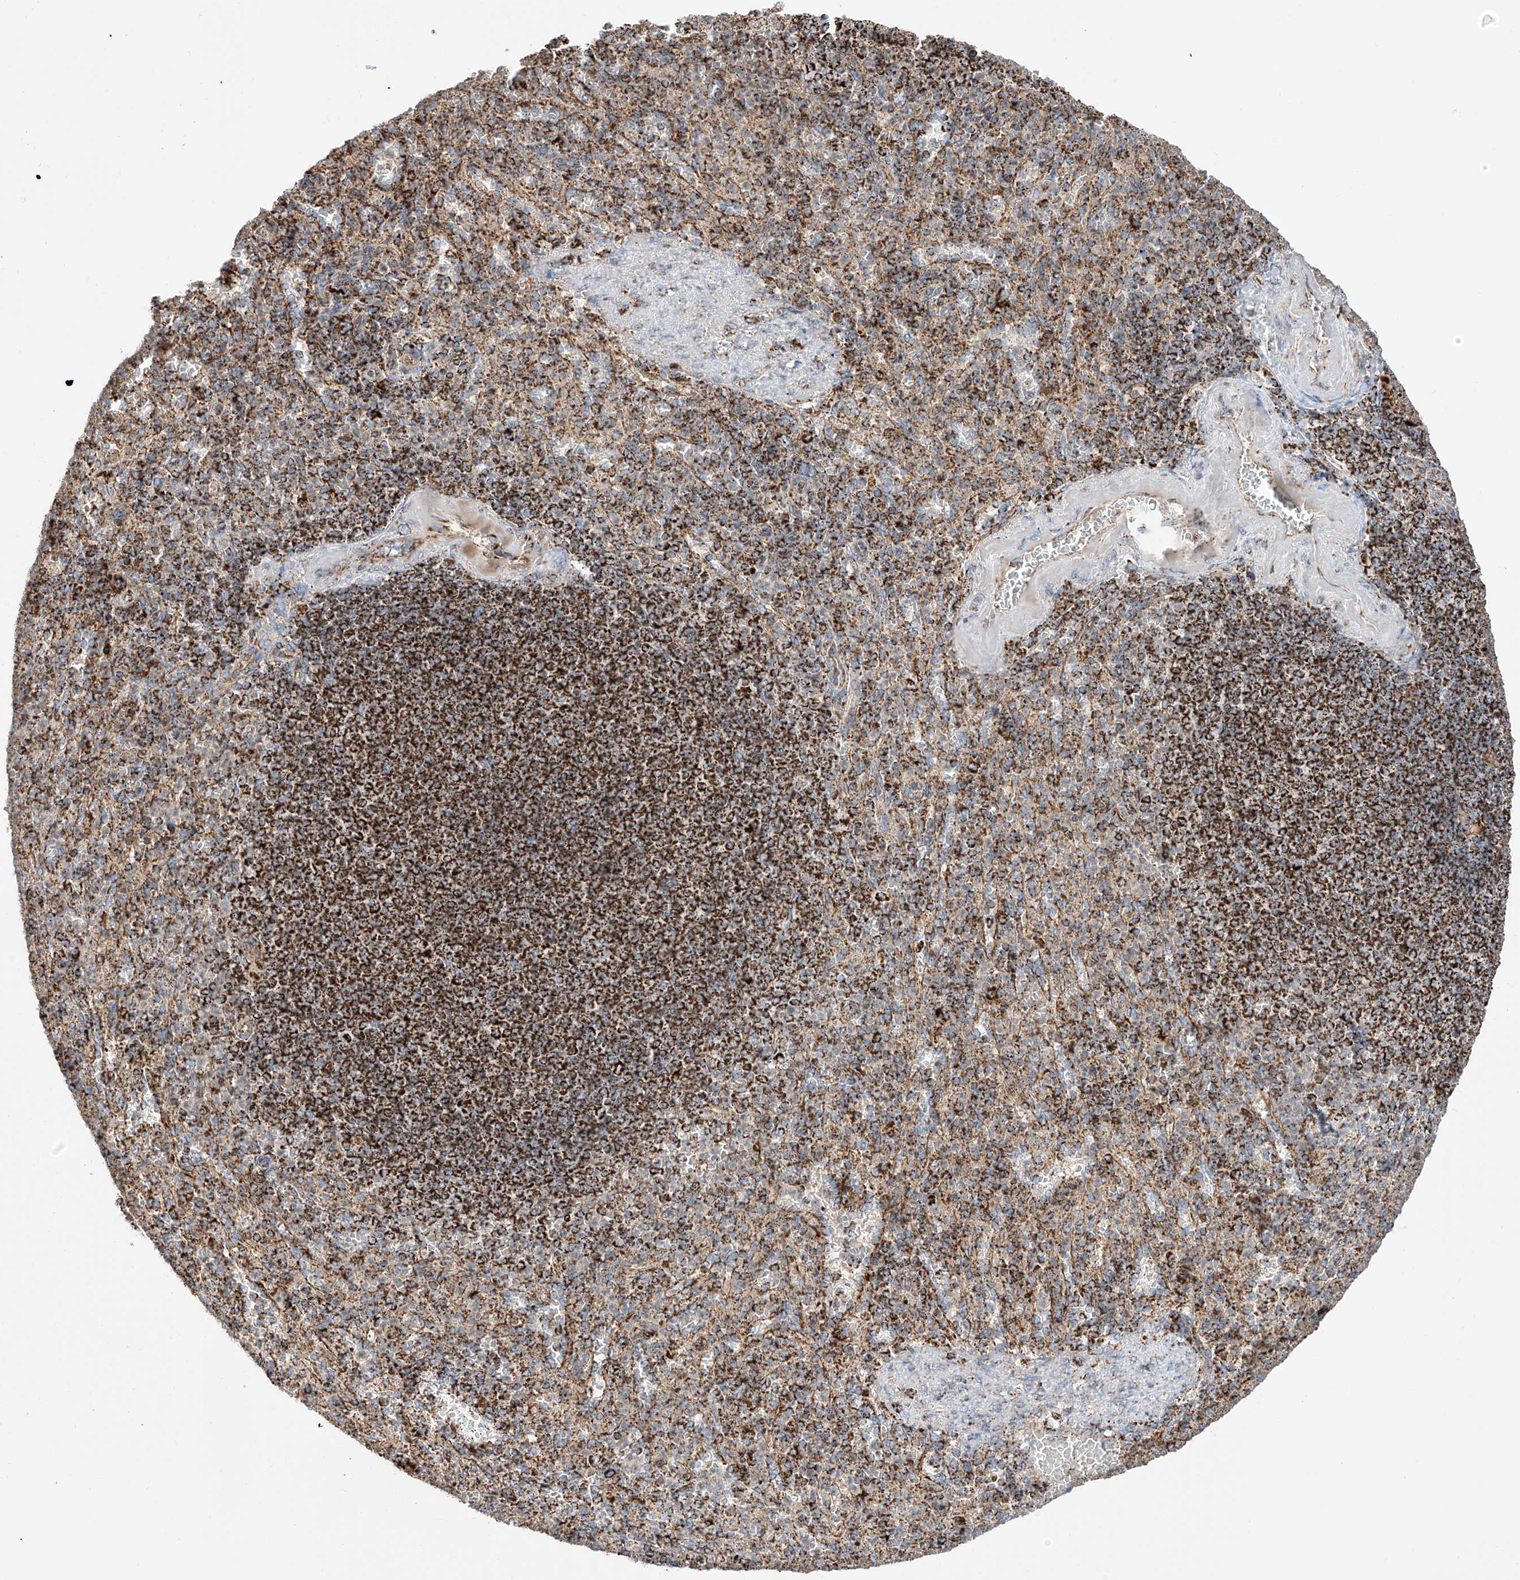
{"staining": {"intensity": "moderate", "quantity": ">75%", "location": "cytoplasmic/membranous"}, "tissue": "spleen", "cell_type": "Cells in red pulp", "image_type": "normal", "snomed": [{"axis": "morphology", "description": "Normal tissue, NOS"}, {"axis": "topography", "description": "Spleen"}], "caption": "IHC of unremarkable spleen displays medium levels of moderate cytoplasmic/membranous positivity in about >75% of cells in red pulp.", "gene": "TTC27", "patient": {"sex": "female", "age": 74}}